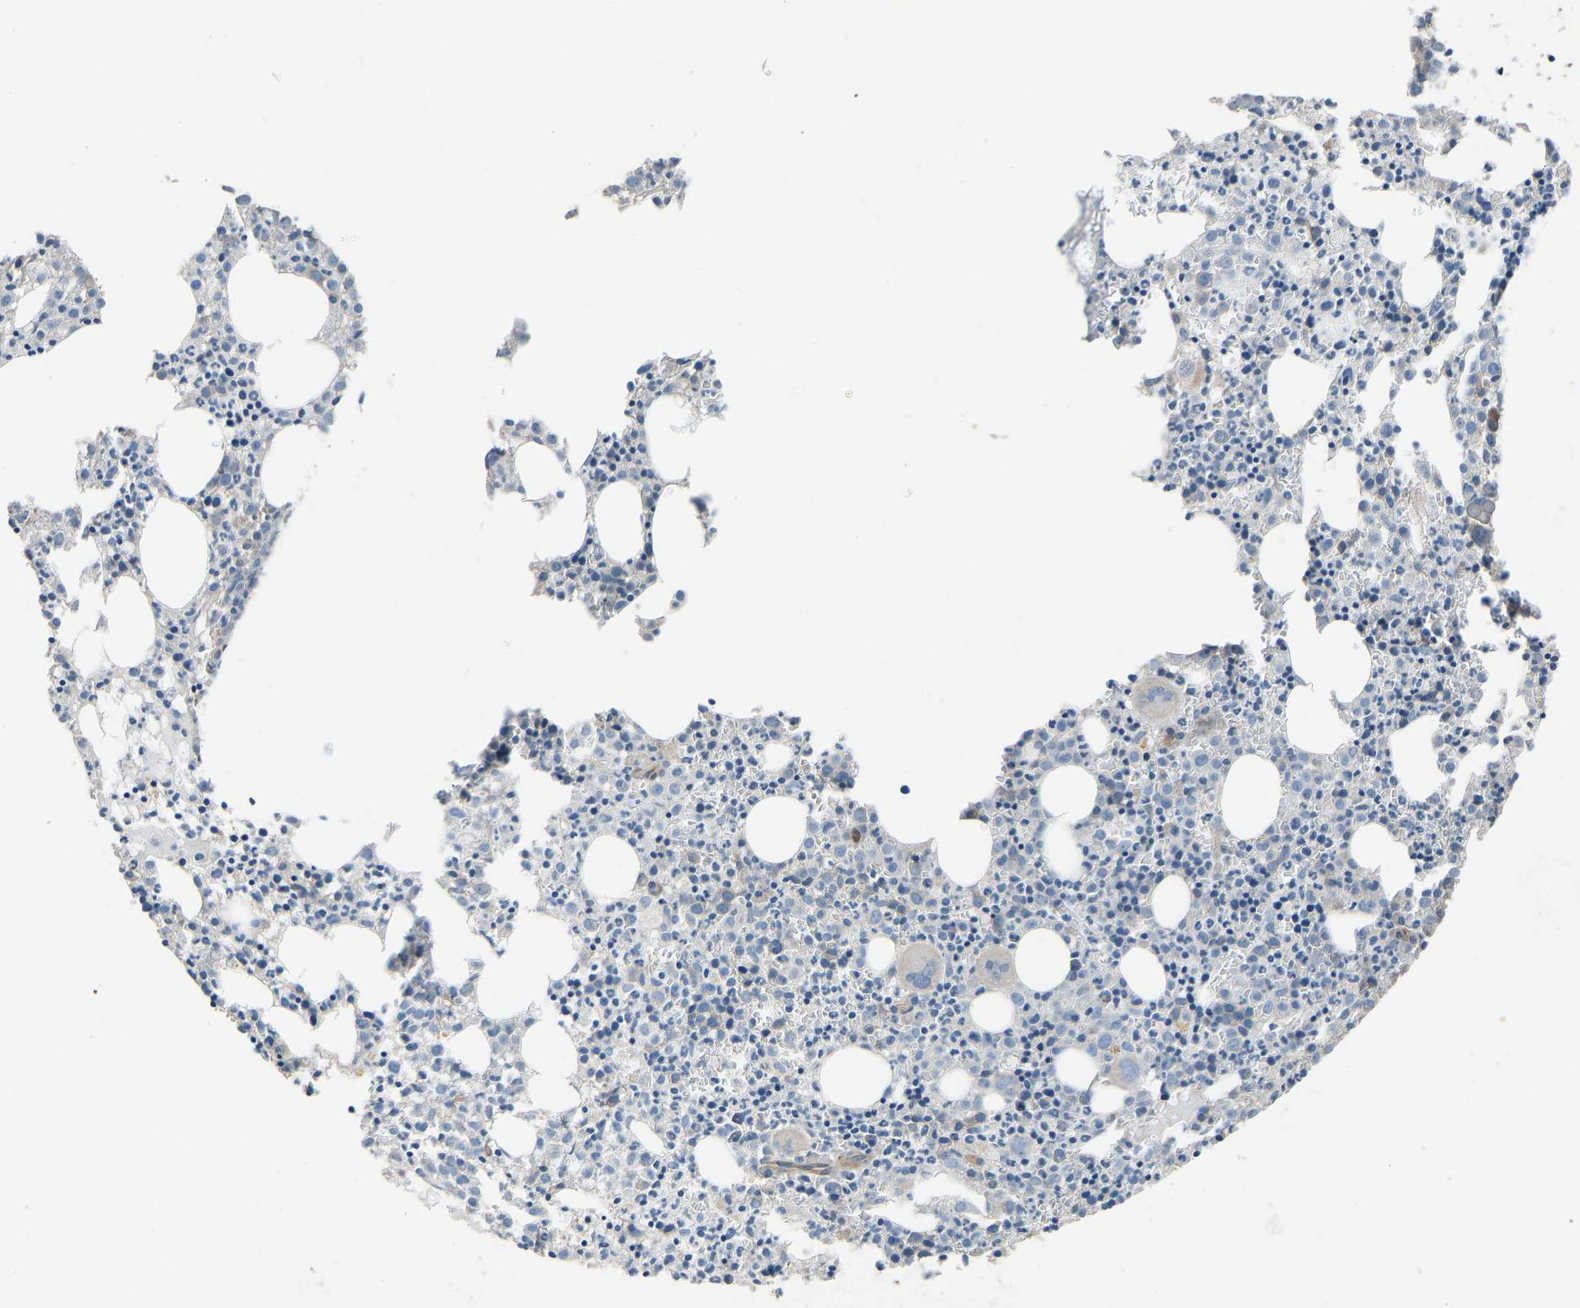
{"staining": {"intensity": "moderate", "quantity": "<25%", "location": "cytoplasmic/membranous"}, "tissue": "bone marrow", "cell_type": "Hematopoietic cells", "image_type": "normal", "snomed": [{"axis": "morphology", "description": "Normal tissue, NOS"}, {"axis": "morphology", "description": "Inflammation, NOS"}, {"axis": "topography", "description": "Bone marrow"}], "caption": "Immunohistochemical staining of benign human bone marrow shows <25% levels of moderate cytoplasmic/membranous protein positivity in about <25% of hematopoietic cells.", "gene": "SLC43A1", "patient": {"sex": "male", "age": 25}}